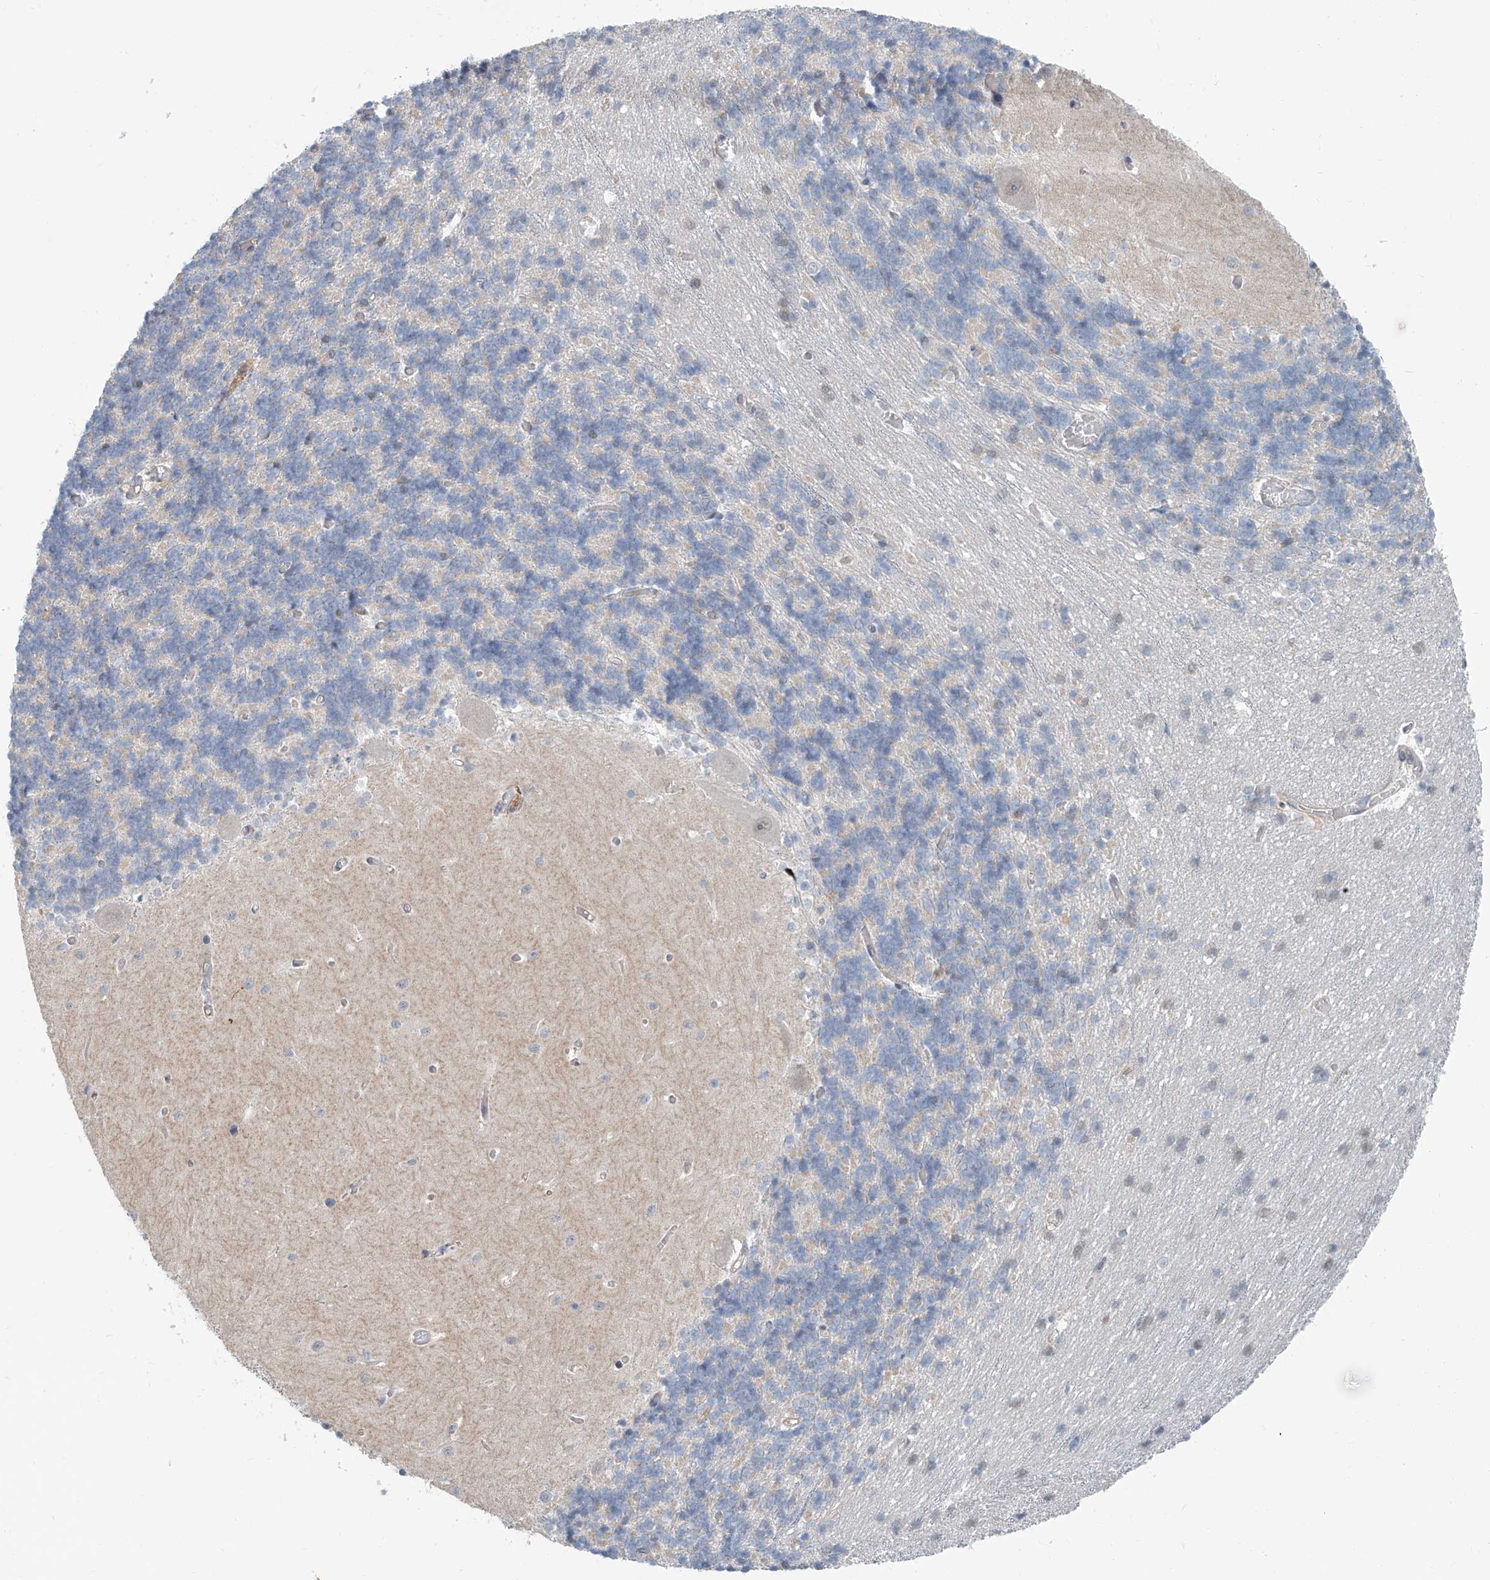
{"staining": {"intensity": "negative", "quantity": "none", "location": "none"}, "tissue": "cerebellum", "cell_type": "Cells in granular layer", "image_type": "normal", "snomed": [{"axis": "morphology", "description": "Normal tissue, NOS"}, {"axis": "topography", "description": "Cerebellum"}], "caption": "Cerebellum was stained to show a protein in brown. There is no significant positivity in cells in granular layer. (Stains: DAB (3,3'-diaminobenzidine) IHC with hematoxylin counter stain, Microscopy: brightfield microscopy at high magnification).", "gene": "KCNK10", "patient": {"sex": "male", "age": 37}}